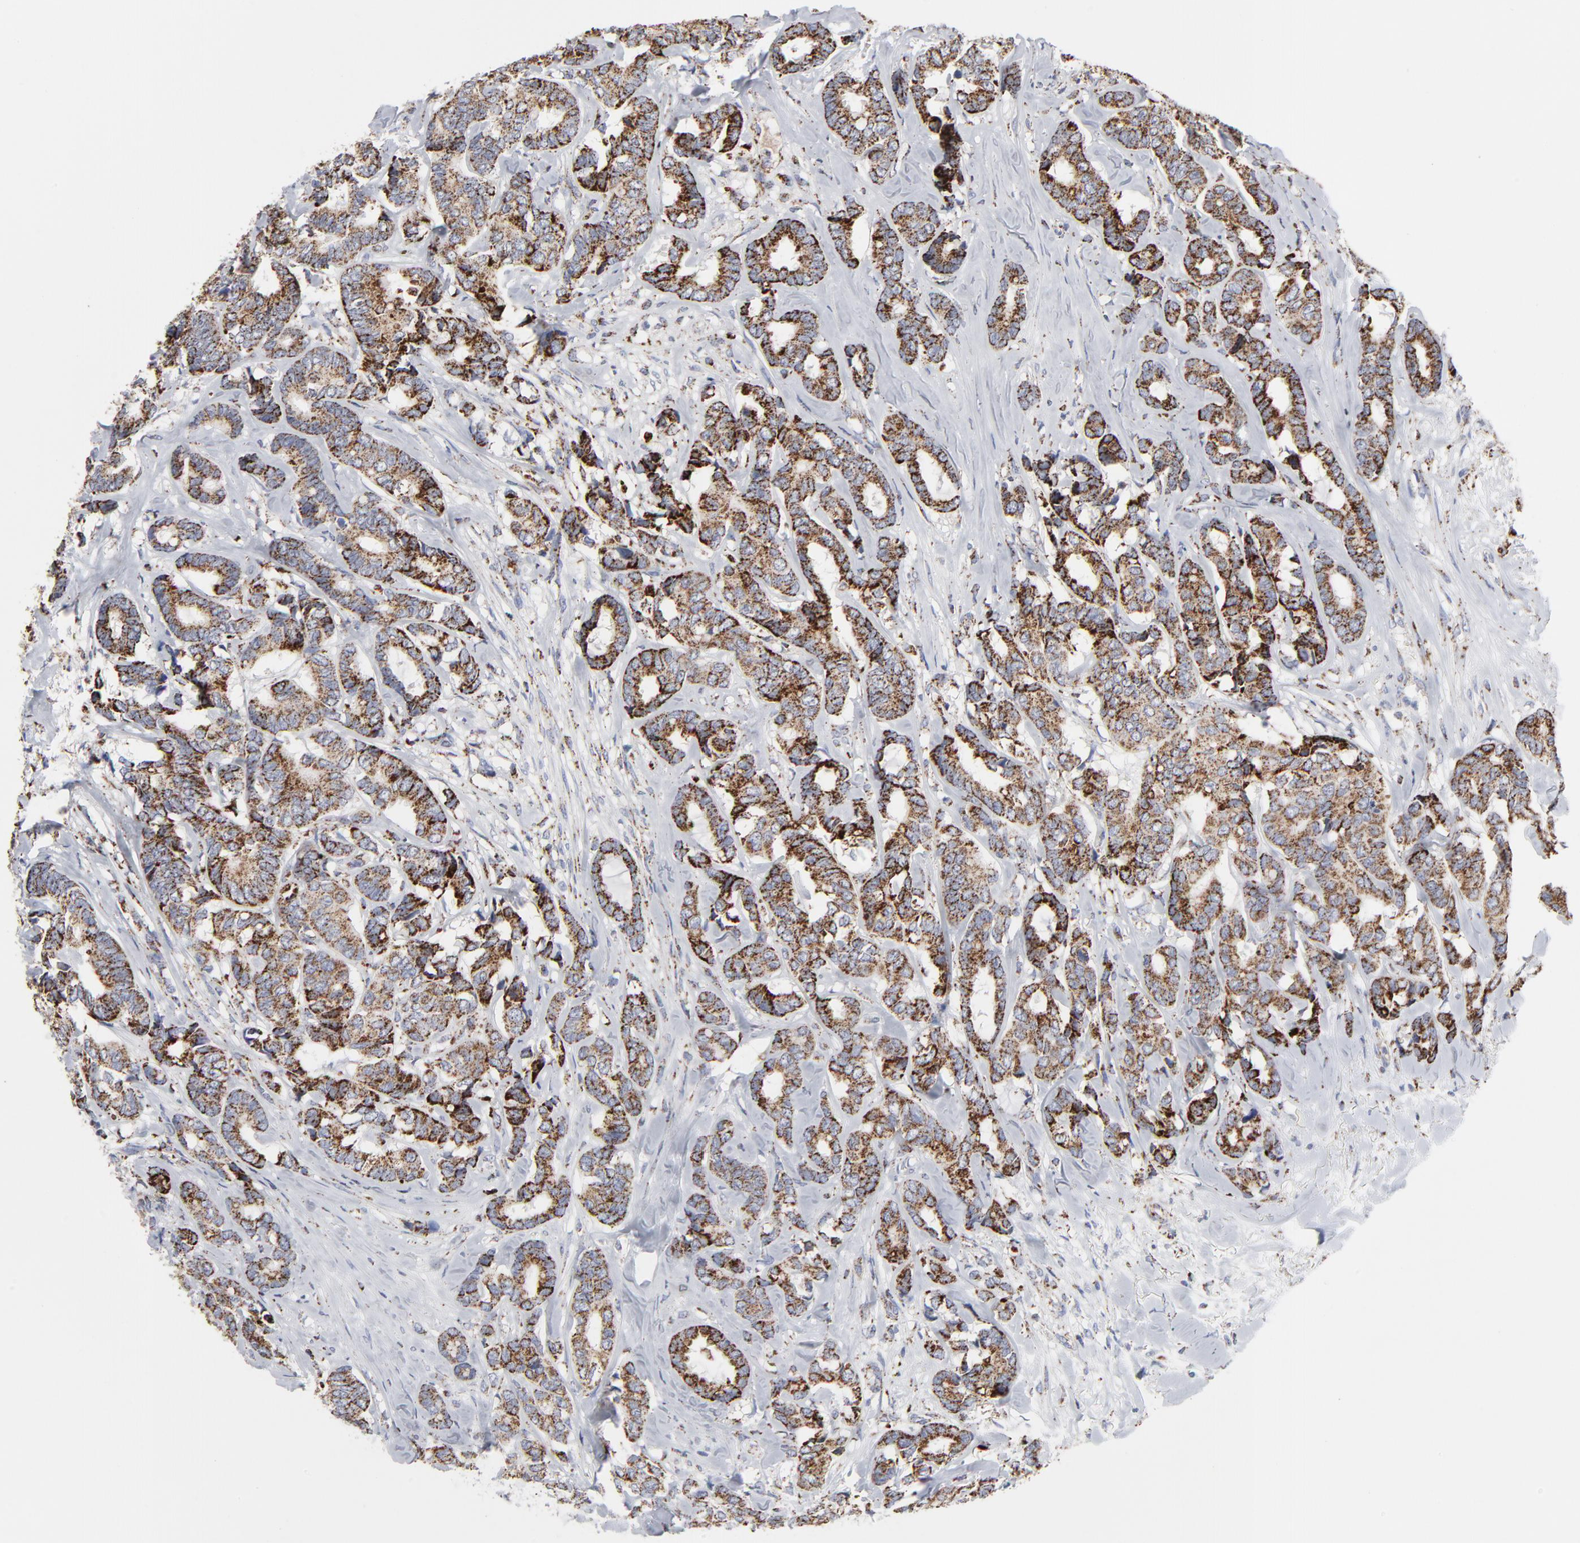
{"staining": {"intensity": "moderate", "quantity": "25%-75%", "location": "cytoplasmic/membranous"}, "tissue": "breast cancer", "cell_type": "Tumor cells", "image_type": "cancer", "snomed": [{"axis": "morphology", "description": "Duct carcinoma"}, {"axis": "topography", "description": "Breast"}], "caption": "Protein expression analysis of human breast intraductal carcinoma reveals moderate cytoplasmic/membranous positivity in about 25%-75% of tumor cells. (IHC, brightfield microscopy, high magnification).", "gene": "TXNRD2", "patient": {"sex": "female", "age": 87}}